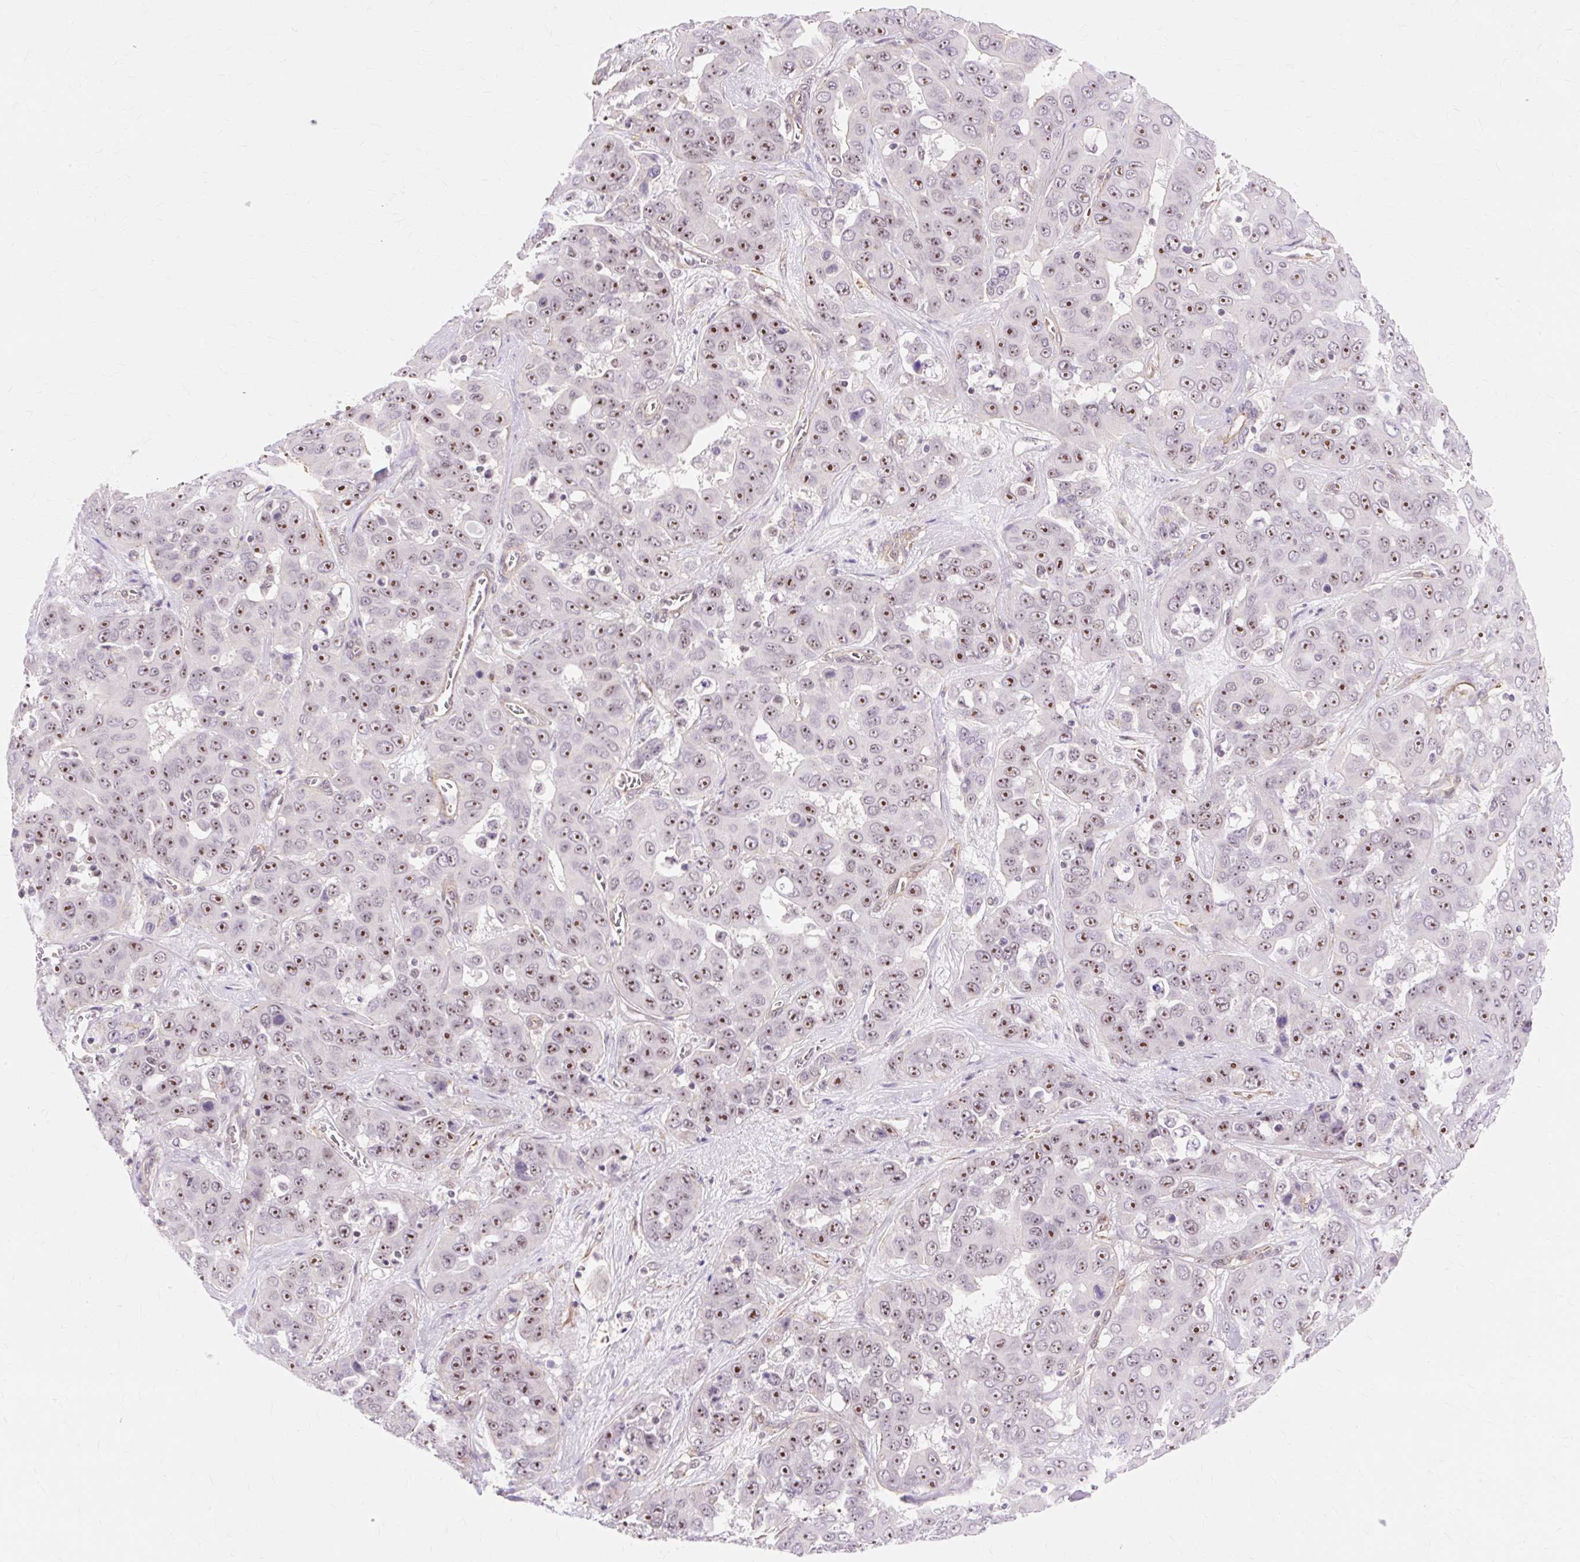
{"staining": {"intensity": "strong", "quantity": "25%-75%", "location": "nuclear"}, "tissue": "liver cancer", "cell_type": "Tumor cells", "image_type": "cancer", "snomed": [{"axis": "morphology", "description": "Cholangiocarcinoma"}, {"axis": "topography", "description": "Liver"}], "caption": "Immunohistochemistry (IHC) of human cholangiocarcinoma (liver) displays high levels of strong nuclear positivity in approximately 25%-75% of tumor cells.", "gene": "OBP2A", "patient": {"sex": "female", "age": 52}}